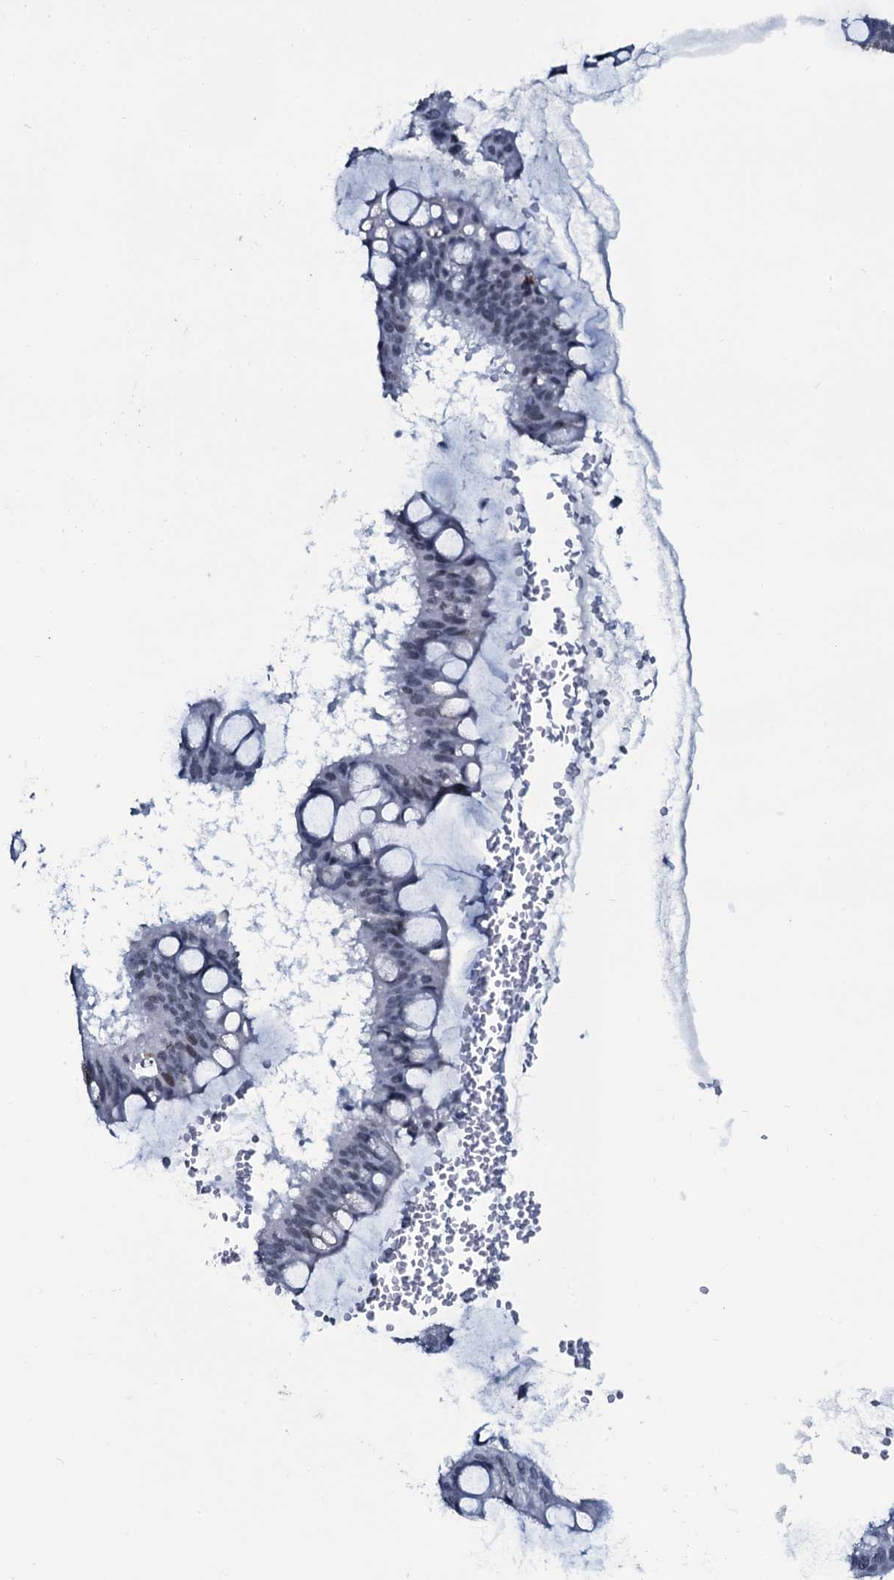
{"staining": {"intensity": "negative", "quantity": "none", "location": "none"}, "tissue": "ovarian cancer", "cell_type": "Tumor cells", "image_type": "cancer", "snomed": [{"axis": "morphology", "description": "Cystadenocarcinoma, mucinous, NOS"}, {"axis": "topography", "description": "Ovary"}], "caption": "Immunohistochemistry (IHC) of human ovarian mucinous cystadenocarcinoma demonstrates no expression in tumor cells. (DAB (3,3'-diaminobenzidine) immunohistochemistry (IHC) visualized using brightfield microscopy, high magnification).", "gene": "ZMIZ2", "patient": {"sex": "female", "age": 73}}